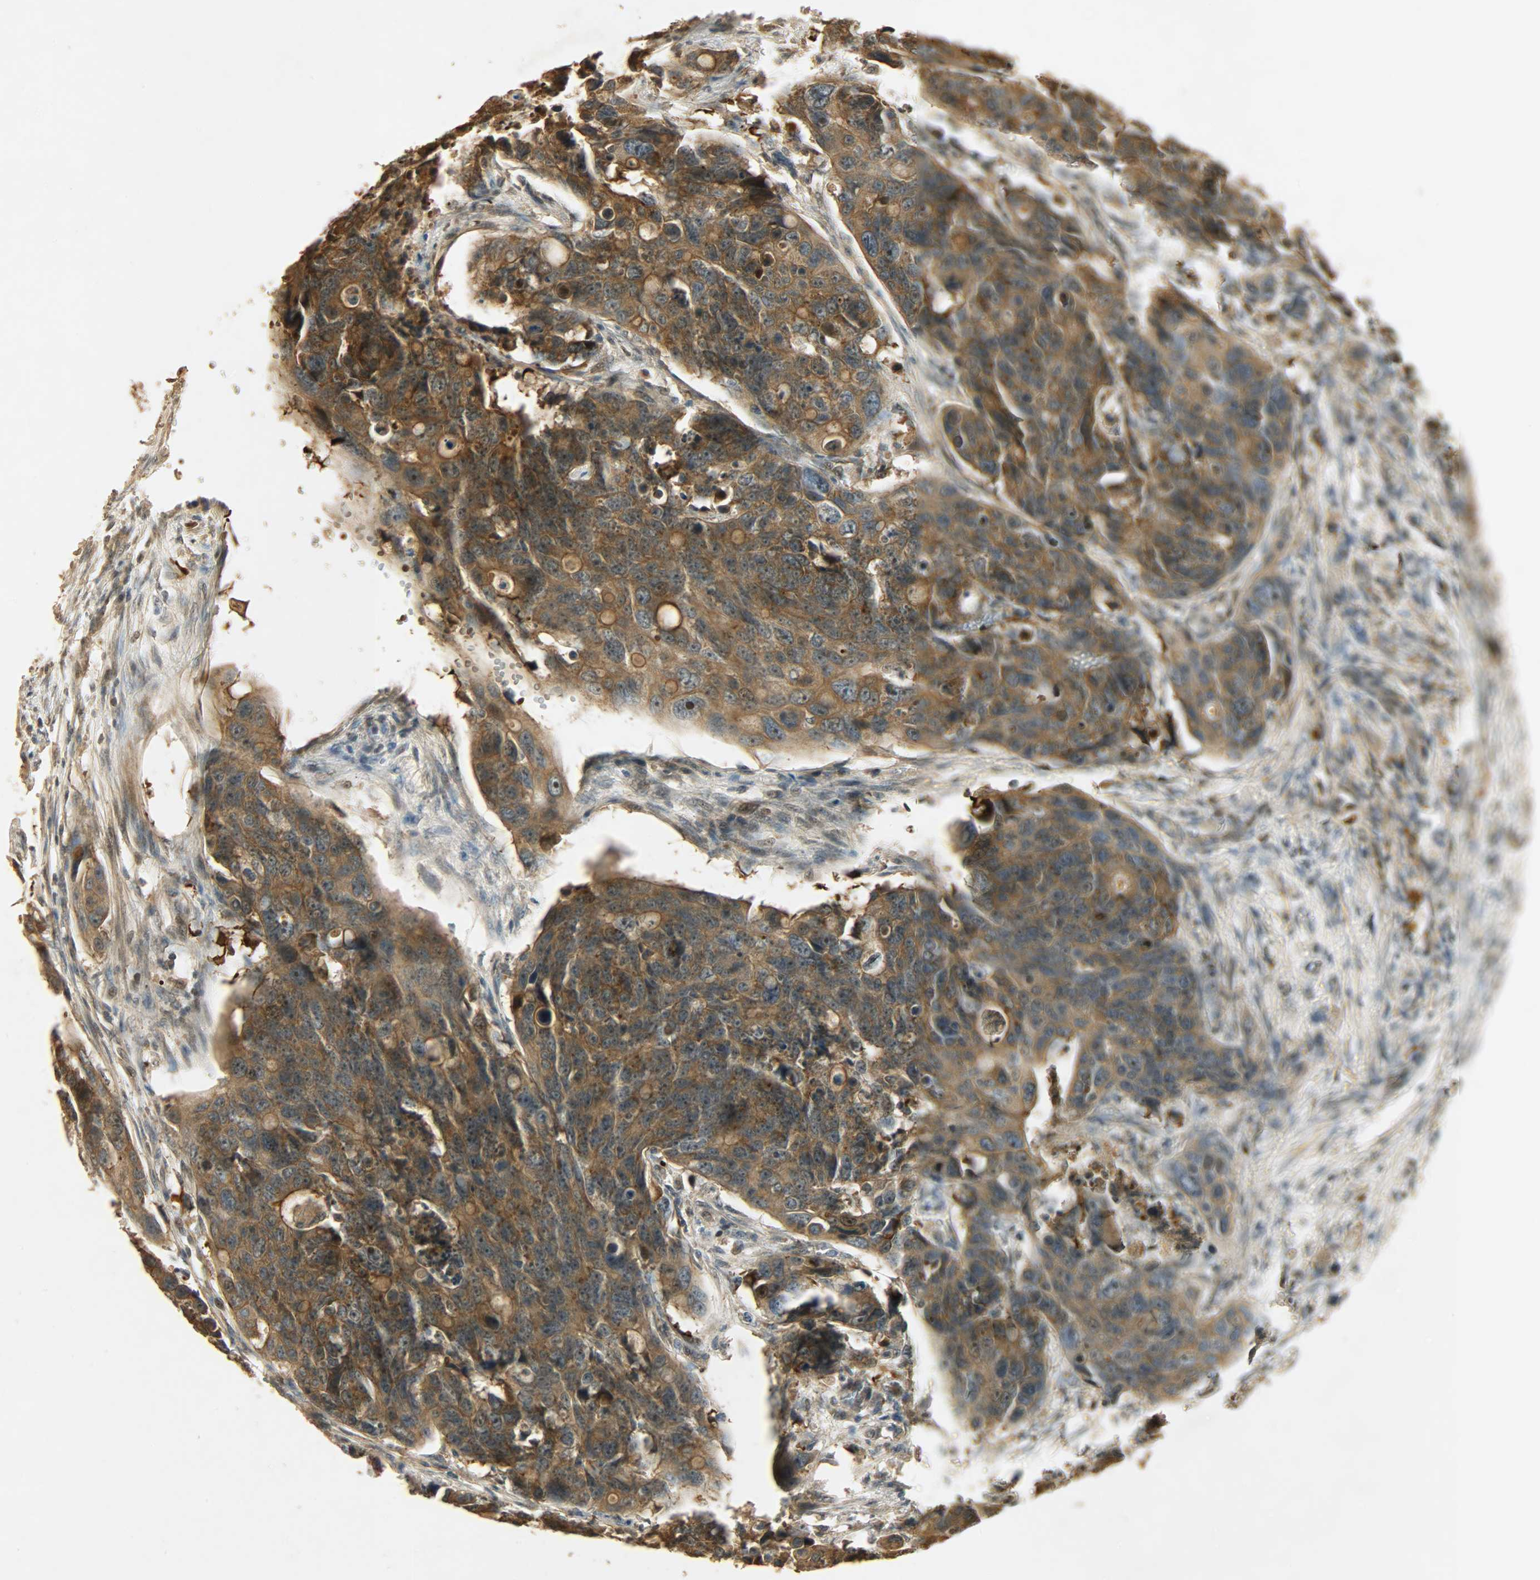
{"staining": {"intensity": "moderate", "quantity": ">75%", "location": "cytoplasmic/membranous"}, "tissue": "colorectal cancer", "cell_type": "Tumor cells", "image_type": "cancer", "snomed": [{"axis": "morphology", "description": "Adenocarcinoma, NOS"}, {"axis": "topography", "description": "Colon"}], "caption": "Human colorectal cancer (adenocarcinoma) stained for a protein (brown) displays moderate cytoplasmic/membranous positive positivity in about >75% of tumor cells.", "gene": "ATP2B1", "patient": {"sex": "female", "age": 57}}